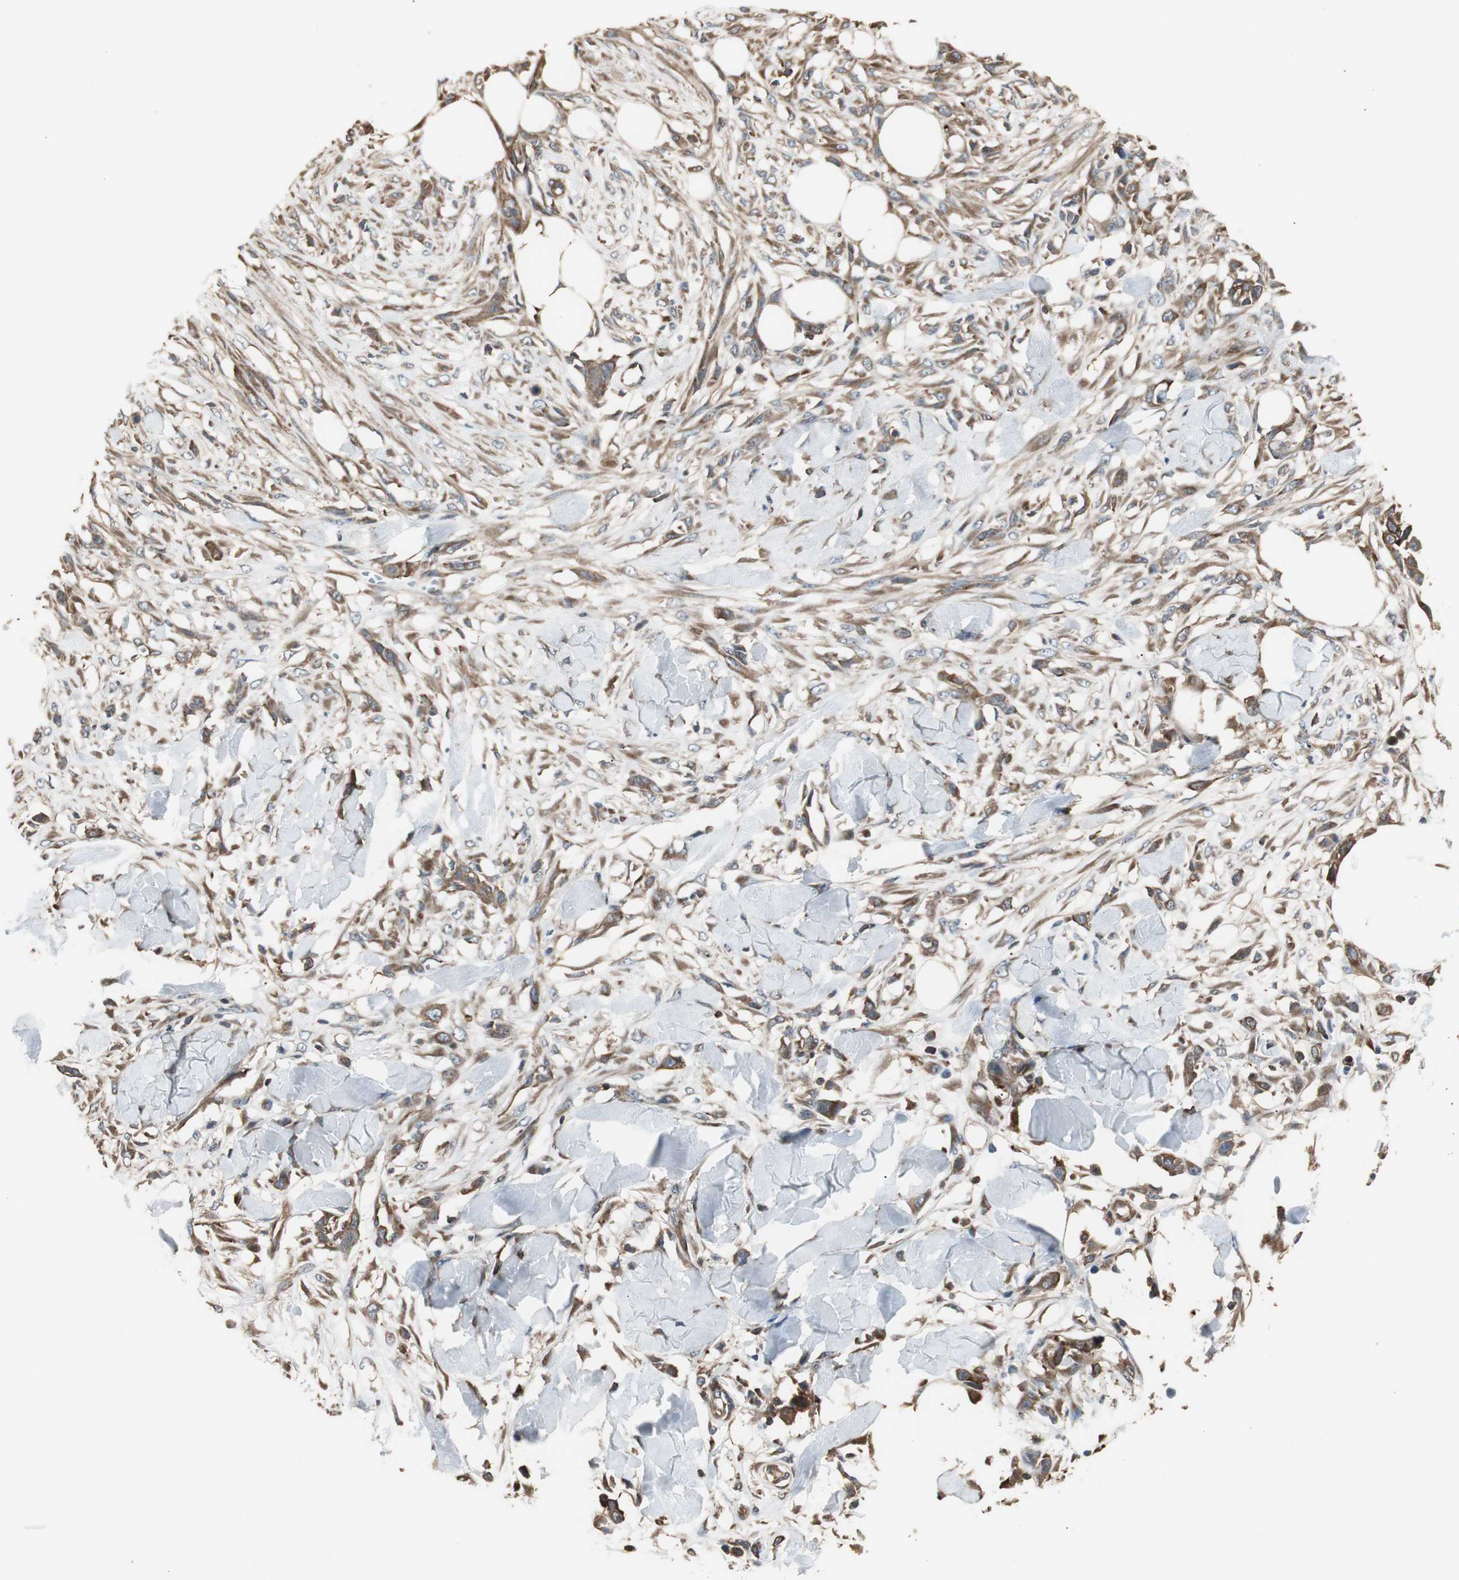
{"staining": {"intensity": "moderate", "quantity": ">75%", "location": "cytoplasmic/membranous"}, "tissue": "skin cancer", "cell_type": "Tumor cells", "image_type": "cancer", "snomed": [{"axis": "morphology", "description": "Normal tissue, NOS"}, {"axis": "morphology", "description": "Squamous cell carcinoma, NOS"}, {"axis": "topography", "description": "Skin"}], "caption": "Squamous cell carcinoma (skin) tissue shows moderate cytoplasmic/membranous positivity in about >75% of tumor cells", "gene": "CAPNS1", "patient": {"sex": "female", "age": 59}}